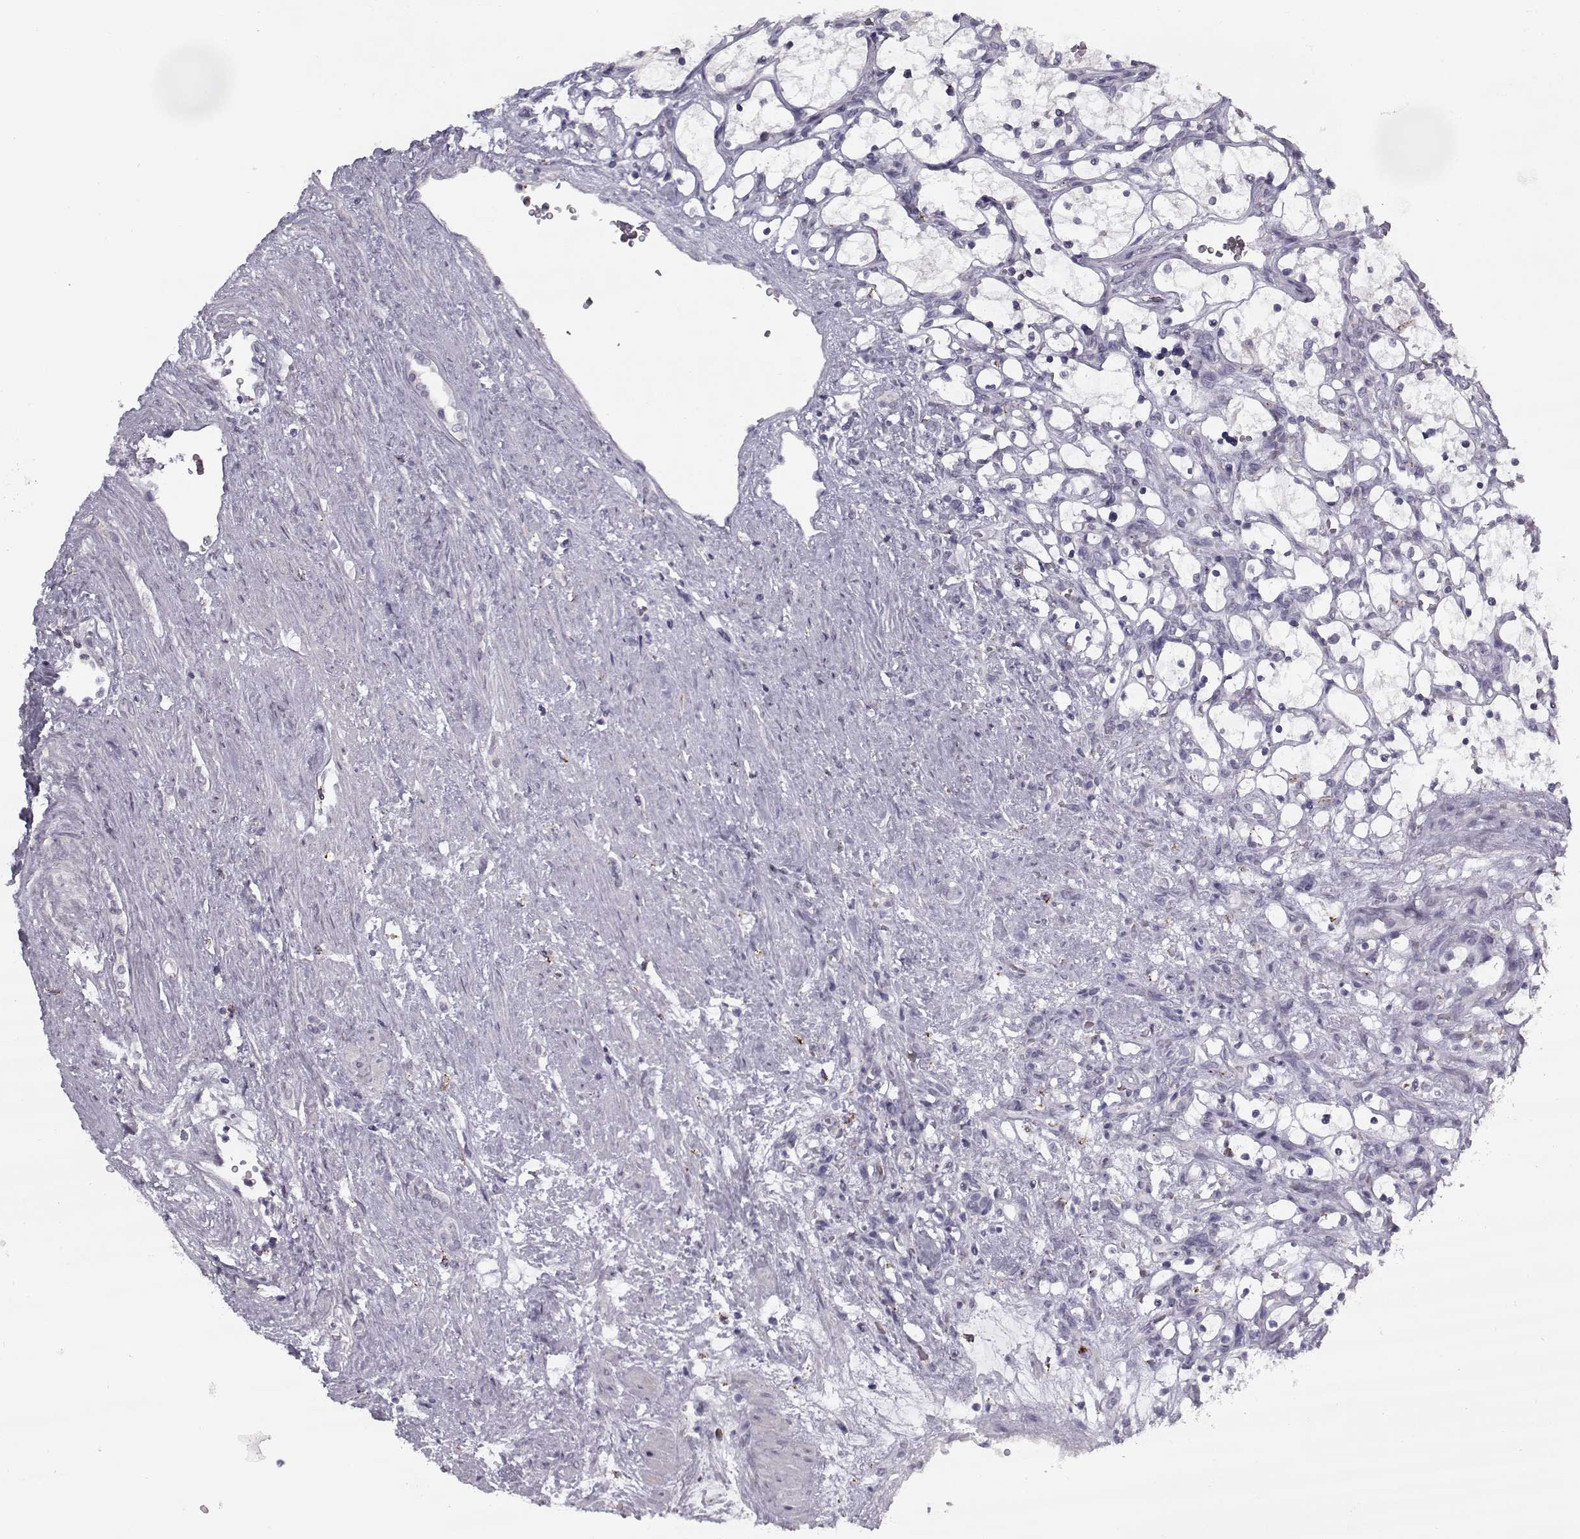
{"staining": {"intensity": "negative", "quantity": "none", "location": "none"}, "tissue": "renal cancer", "cell_type": "Tumor cells", "image_type": "cancer", "snomed": [{"axis": "morphology", "description": "Adenocarcinoma, NOS"}, {"axis": "topography", "description": "Kidney"}], "caption": "The micrograph displays no significant positivity in tumor cells of renal cancer (adenocarcinoma). Brightfield microscopy of immunohistochemistry (IHC) stained with DAB (brown) and hematoxylin (blue), captured at high magnification.", "gene": "SNCA", "patient": {"sex": "female", "age": 69}}